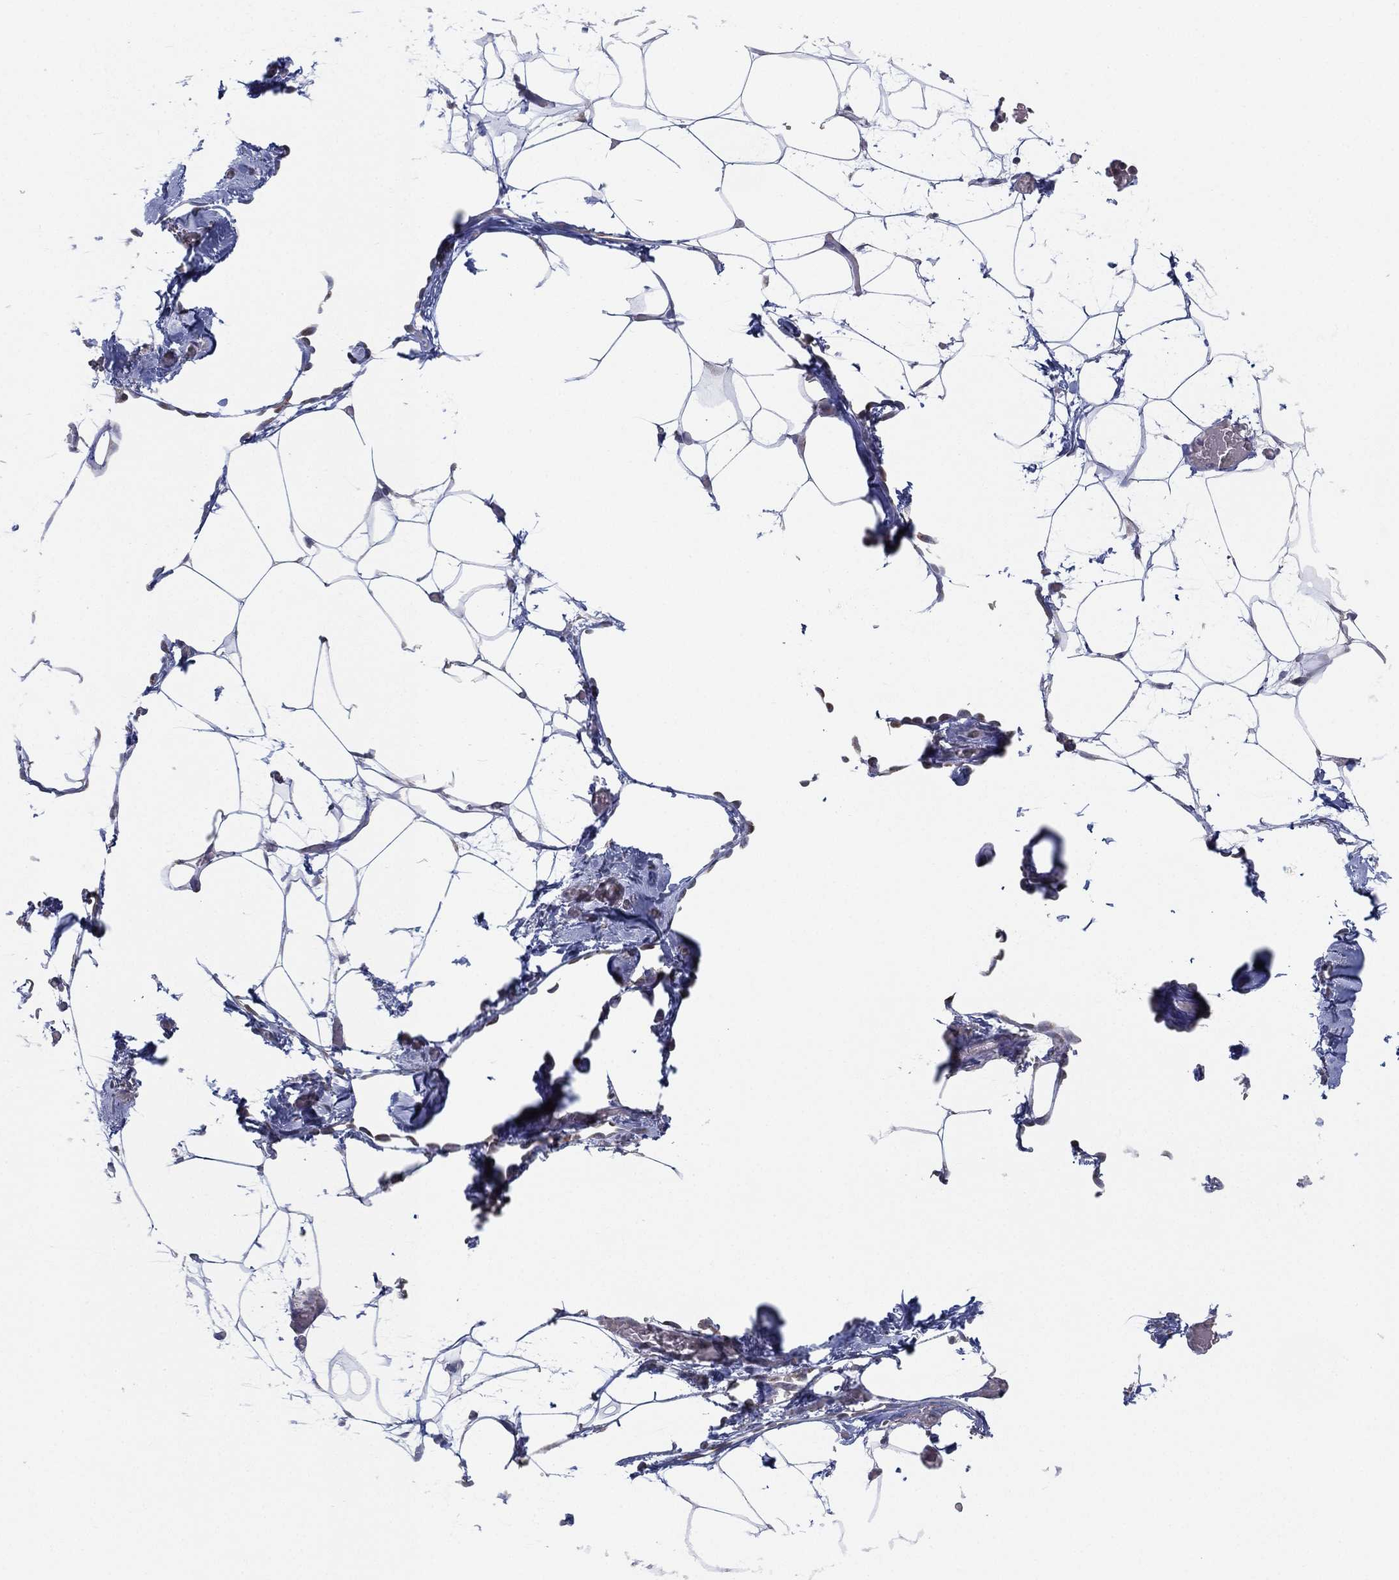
{"staining": {"intensity": "negative", "quantity": "none", "location": "none"}, "tissue": "adipose tissue", "cell_type": "Adipocytes", "image_type": "normal", "snomed": [{"axis": "morphology", "description": "Normal tissue, NOS"}, {"axis": "topography", "description": "Adipose tissue"}], "caption": "Immunohistochemical staining of benign adipose tissue demonstrates no significant expression in adipocytes. (Stains: DAB (3,3'-diaminobenzidine) IHC with hematoxylin counter stain, Microscopy: brightfield microscopy at high magnification).", "gene": "PSMG4", "patient": {"sex": "male", "age": 57}}